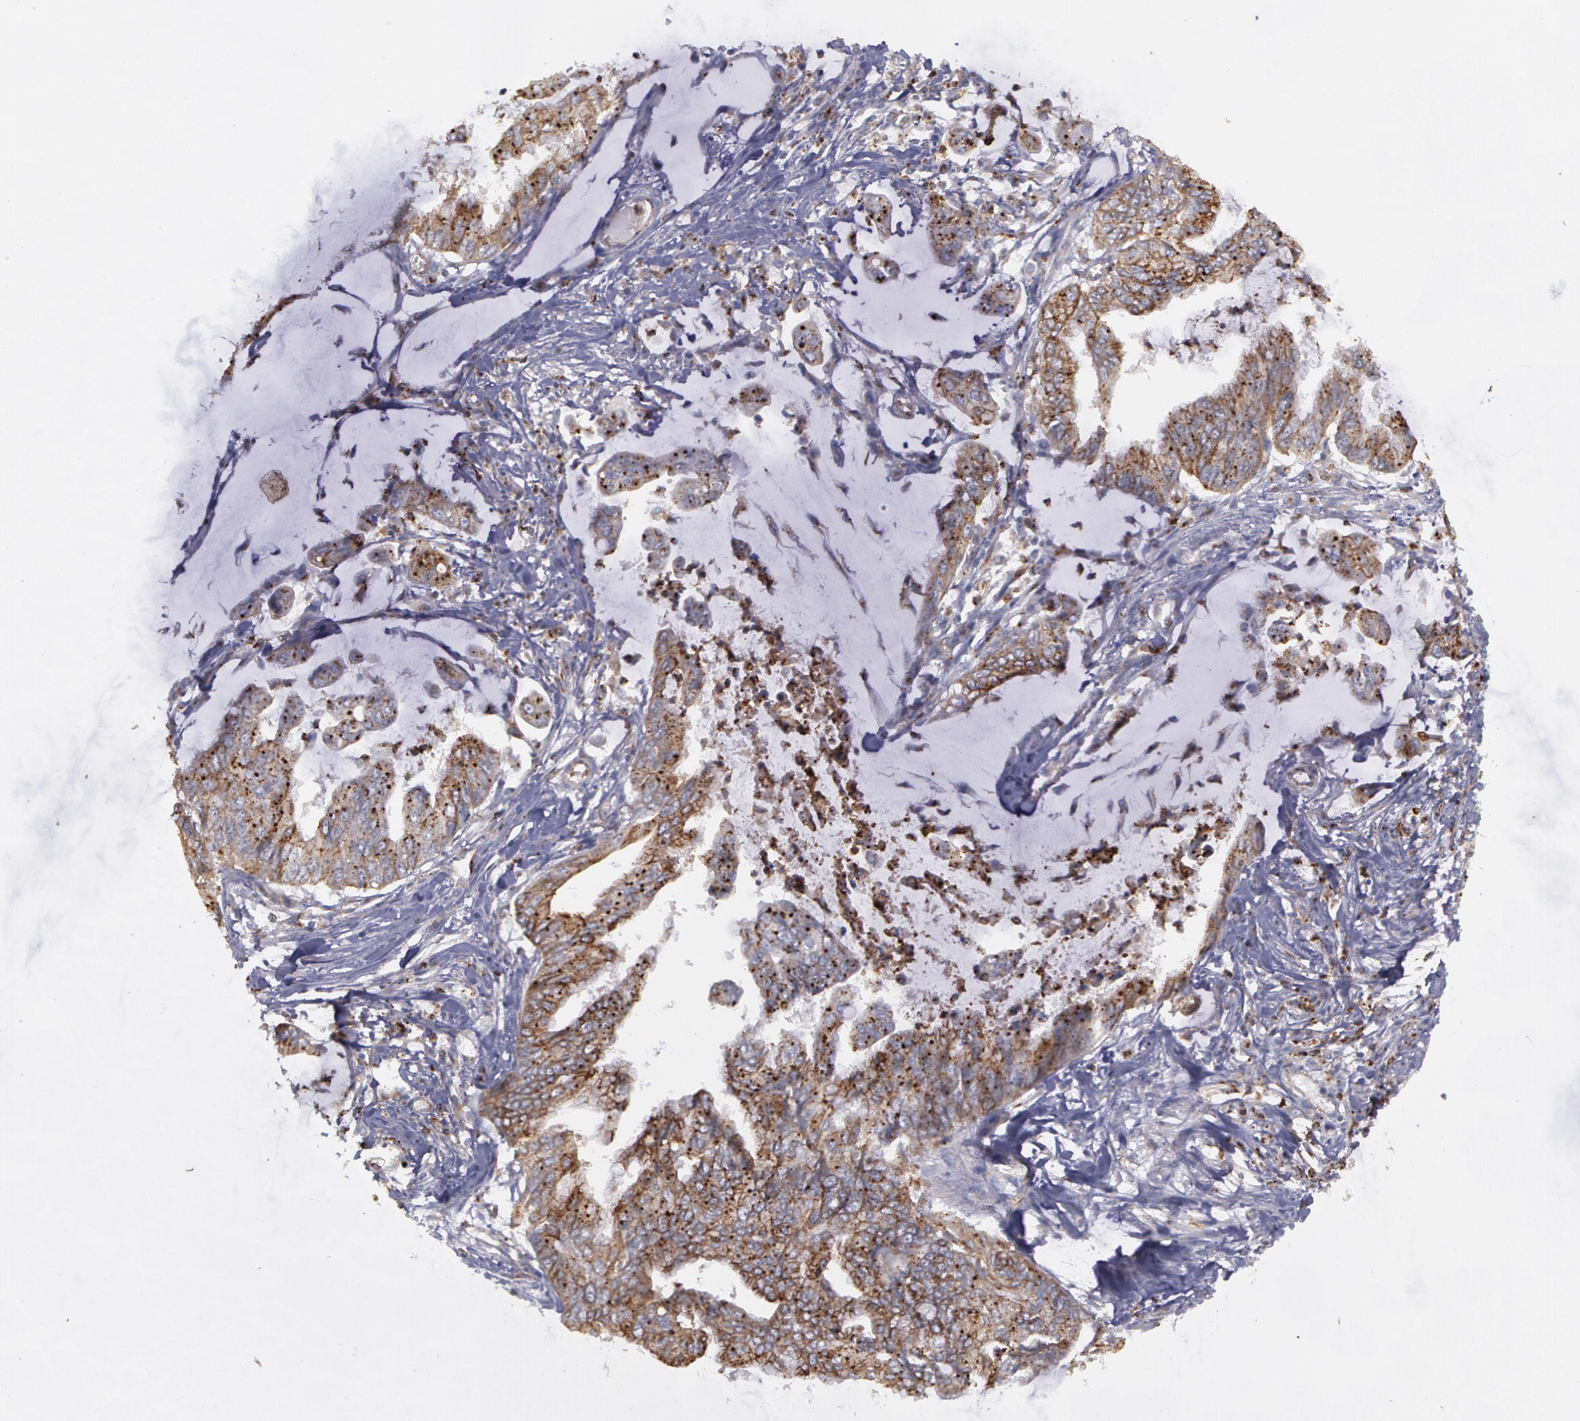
{"staining": {"intensity": "moderate", "quantity": ">75%", "location": "cytoplasmic/membranous"}, "tissue": "stomach cancer", "cell_type": "Tumor cells", "image_type": "cancer", "snomed": [{"axis": "morphology", "description": "Adenocarcinoma, NOS"}, {"axis": "topography", "description": "Stomach, upper"}], "caption": "Adenocarcinoma (stomach) stained for a protein (brown) shows moderate cytoplasmic/membranous positive positivity in about >75% of tumor cells.", "gene": "FLOT2", "patient": {"sex": "male", "age": 80}}